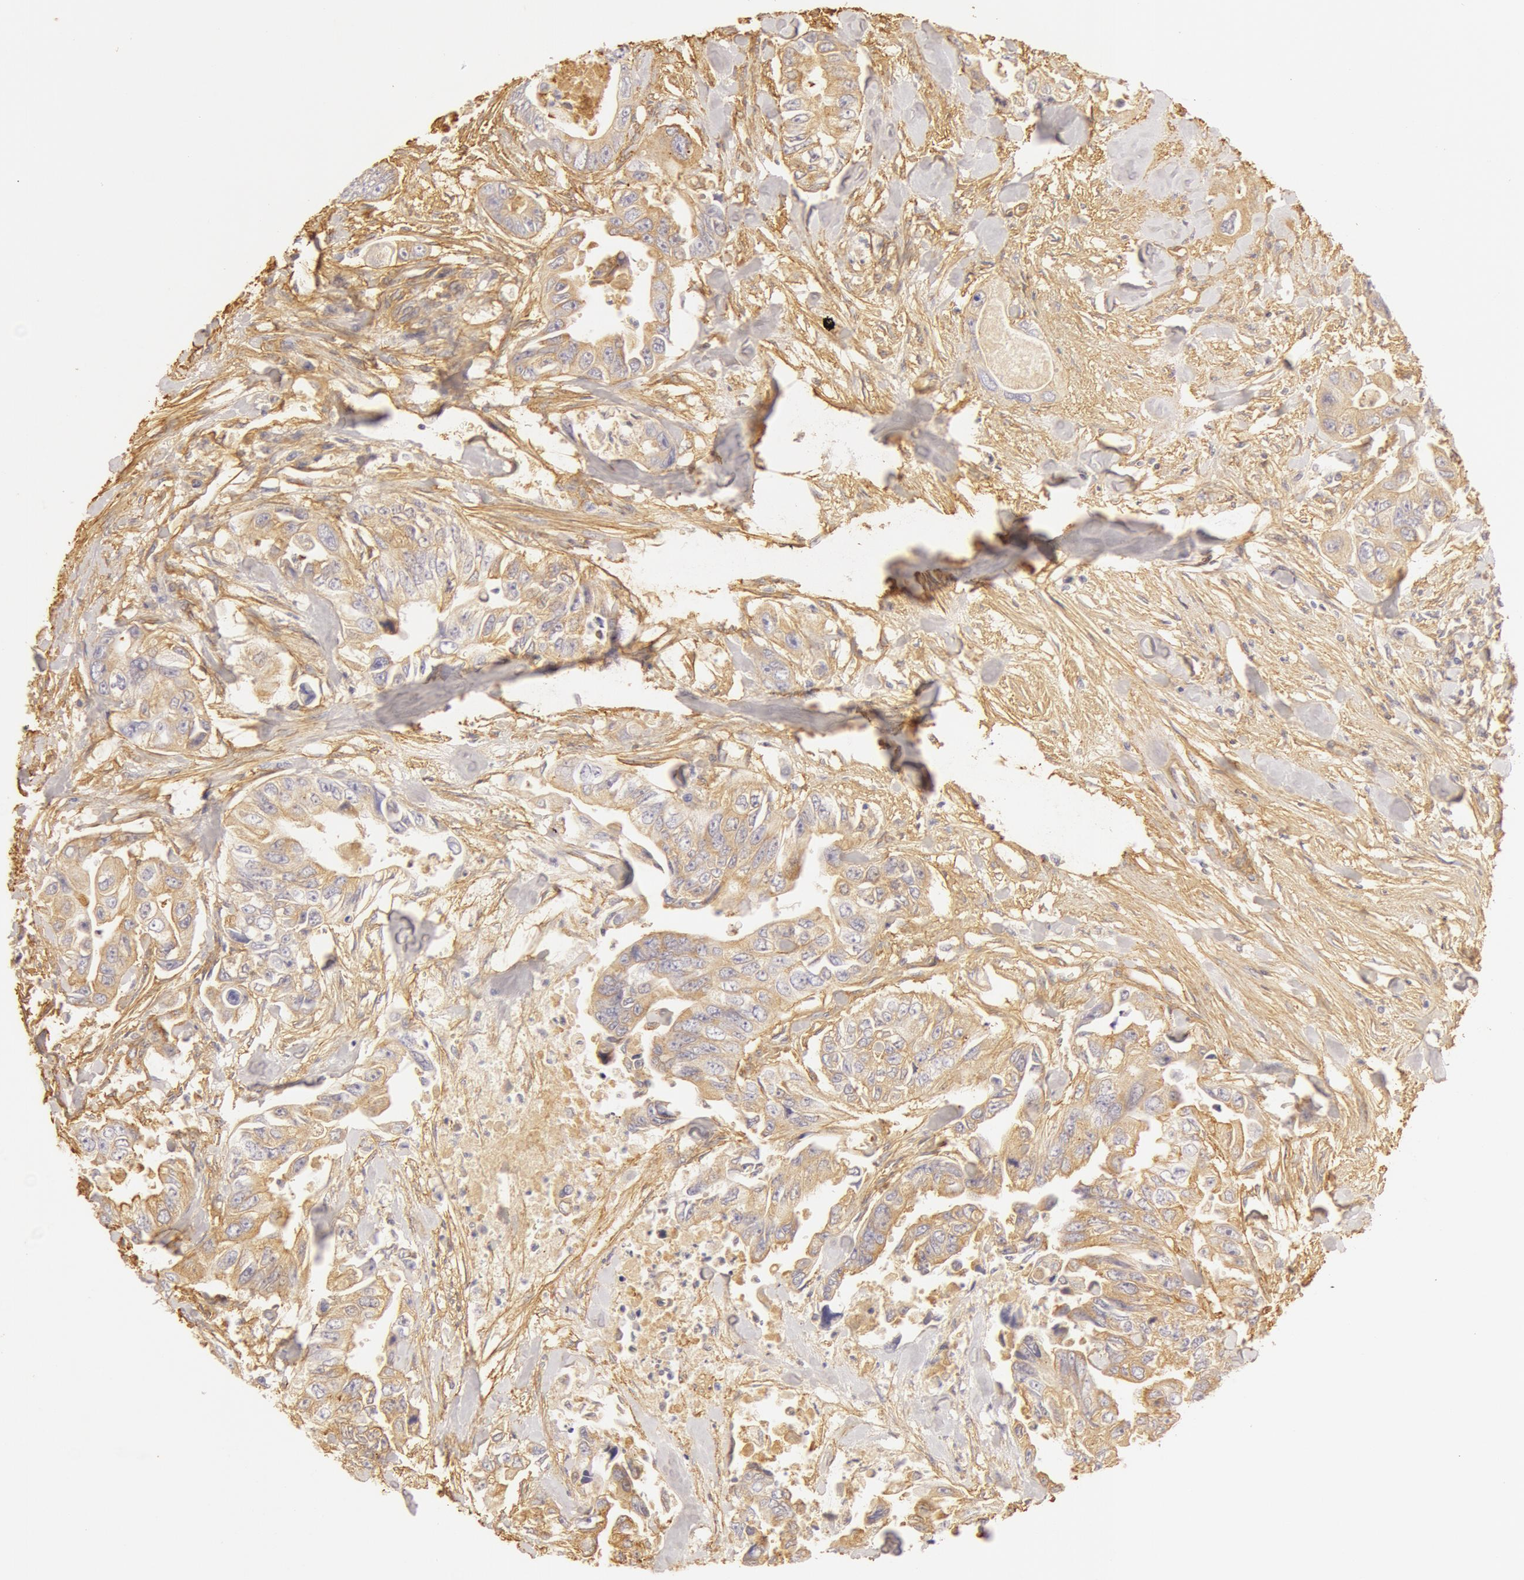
{"staining": {"intensity": "weak", "quantity": ">75%", "location": "cytoplasmic/membranous"}, "tissue": "colorectal cancer", "cell_type": "Tumor cells", "image_type": "cancer", "snomed": [{"axis": "morphology", "description": "Adenocarcinoma, NOS"}, {"axis": "topography", "description": "Colon"}], "caption": "Protein staining of colorectal cancer tissue exhibits weak cytoplasmic/membranous staining in about >75% of tumor cells. The staining is performed using DAB brown chromogen to label protein expression. The nuclei are counter-stained blue using hematoxylin.", "gene": "COL4A1", "patient": {"sex": "female", "age": 11}}